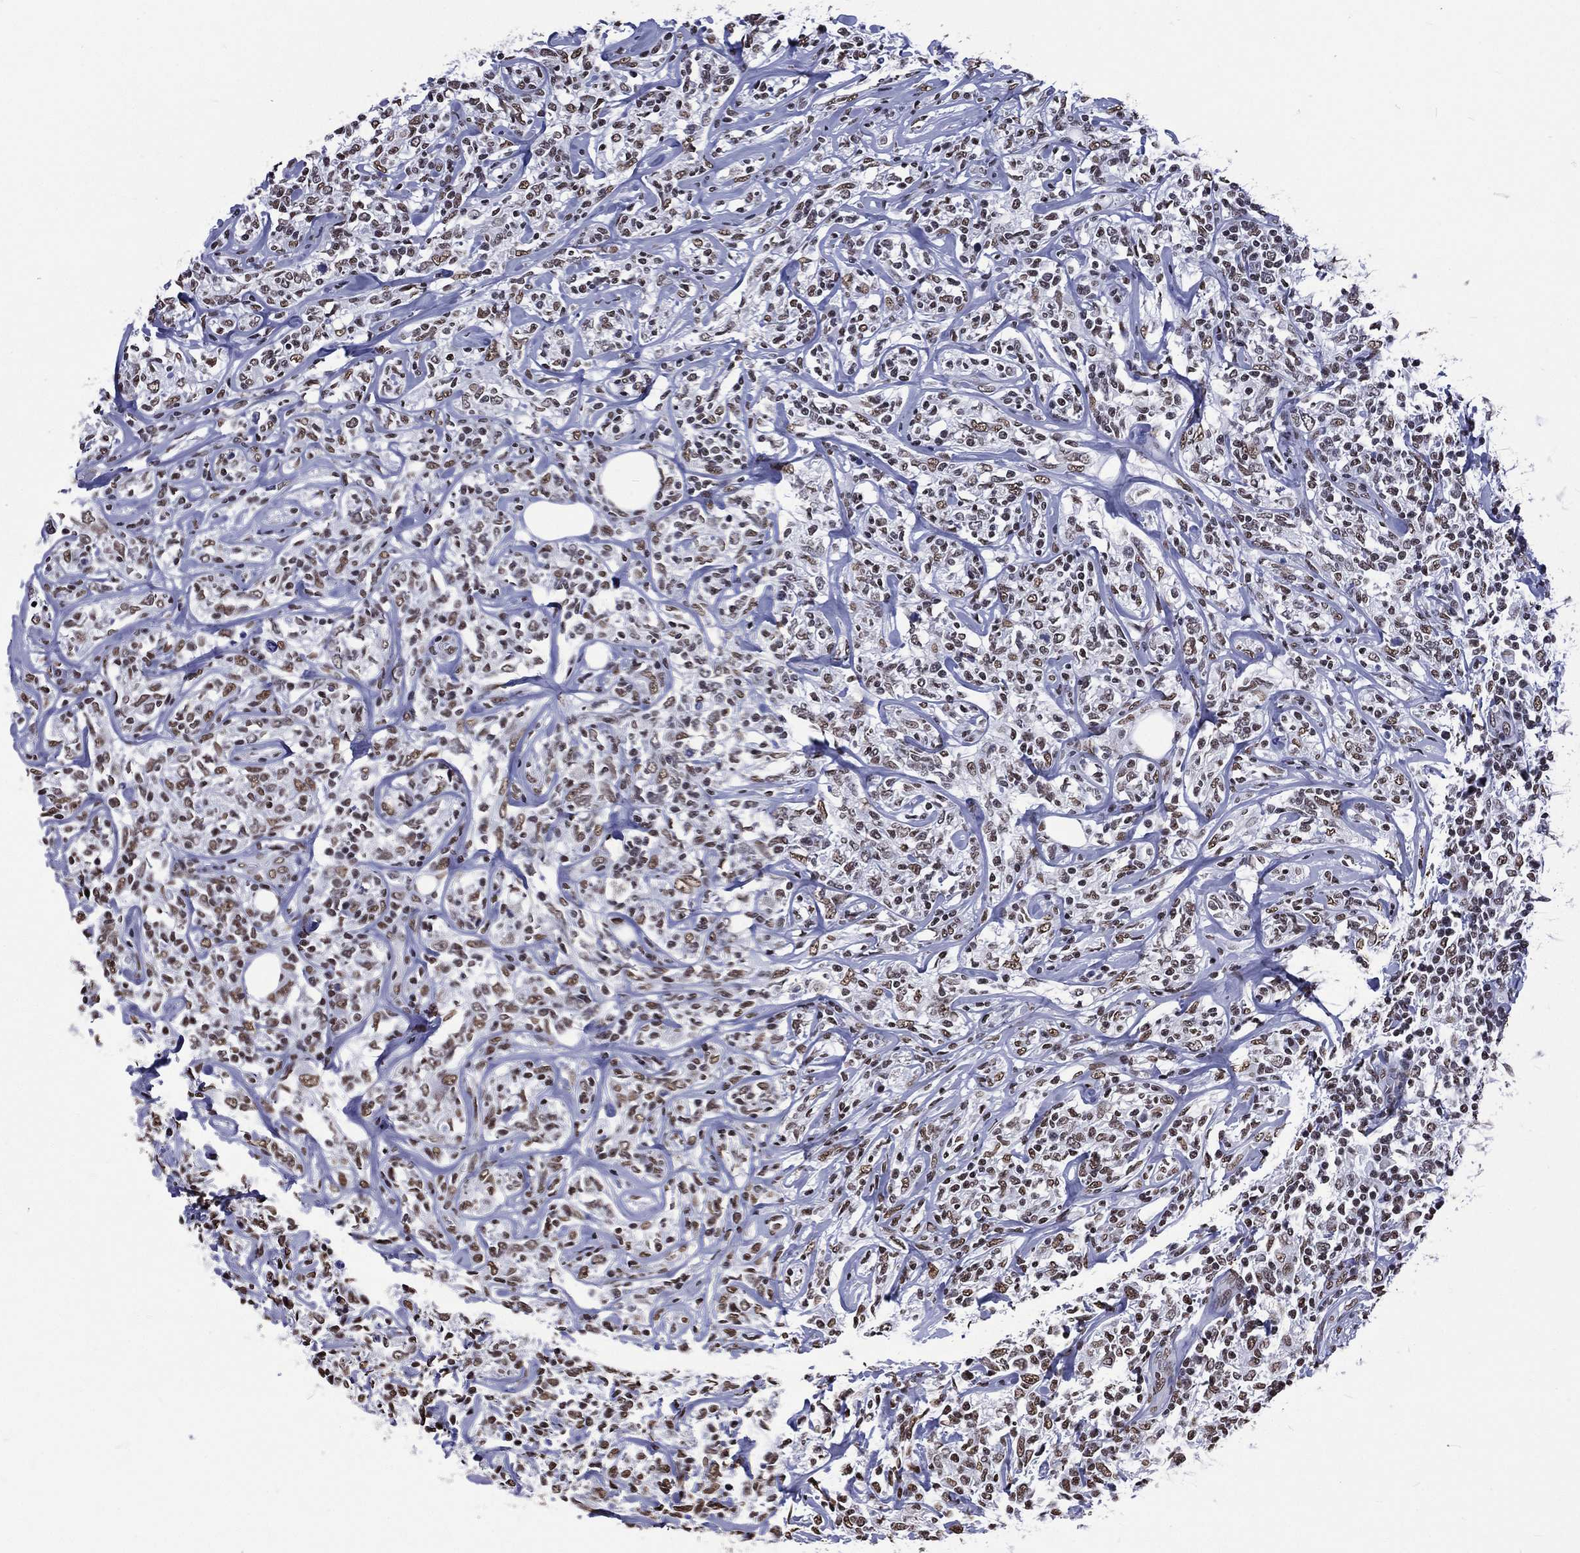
{"staining": {"intensity": "moderate", "quantity": ">75%", "location": "nuclear"}, "tissue": "lymphoma", "cell_type": "Tumor cells", "image_type": "cancer", "snomed": [{"axis": "morphology", "description": "Malignant lymphoma, non-Hodgkin's type, High grade"}, {"axis": "topography", "description": "Lymph node"}], "caption": "This is an image of immunohistochemistry staining of malignant lymphoma, non-Hodgkin's type (high-grade), which shows moderate expression in the nuclear of tumor cells.", "gene": "RETREG2", "patient": {"sex": "female", "age": 84}}